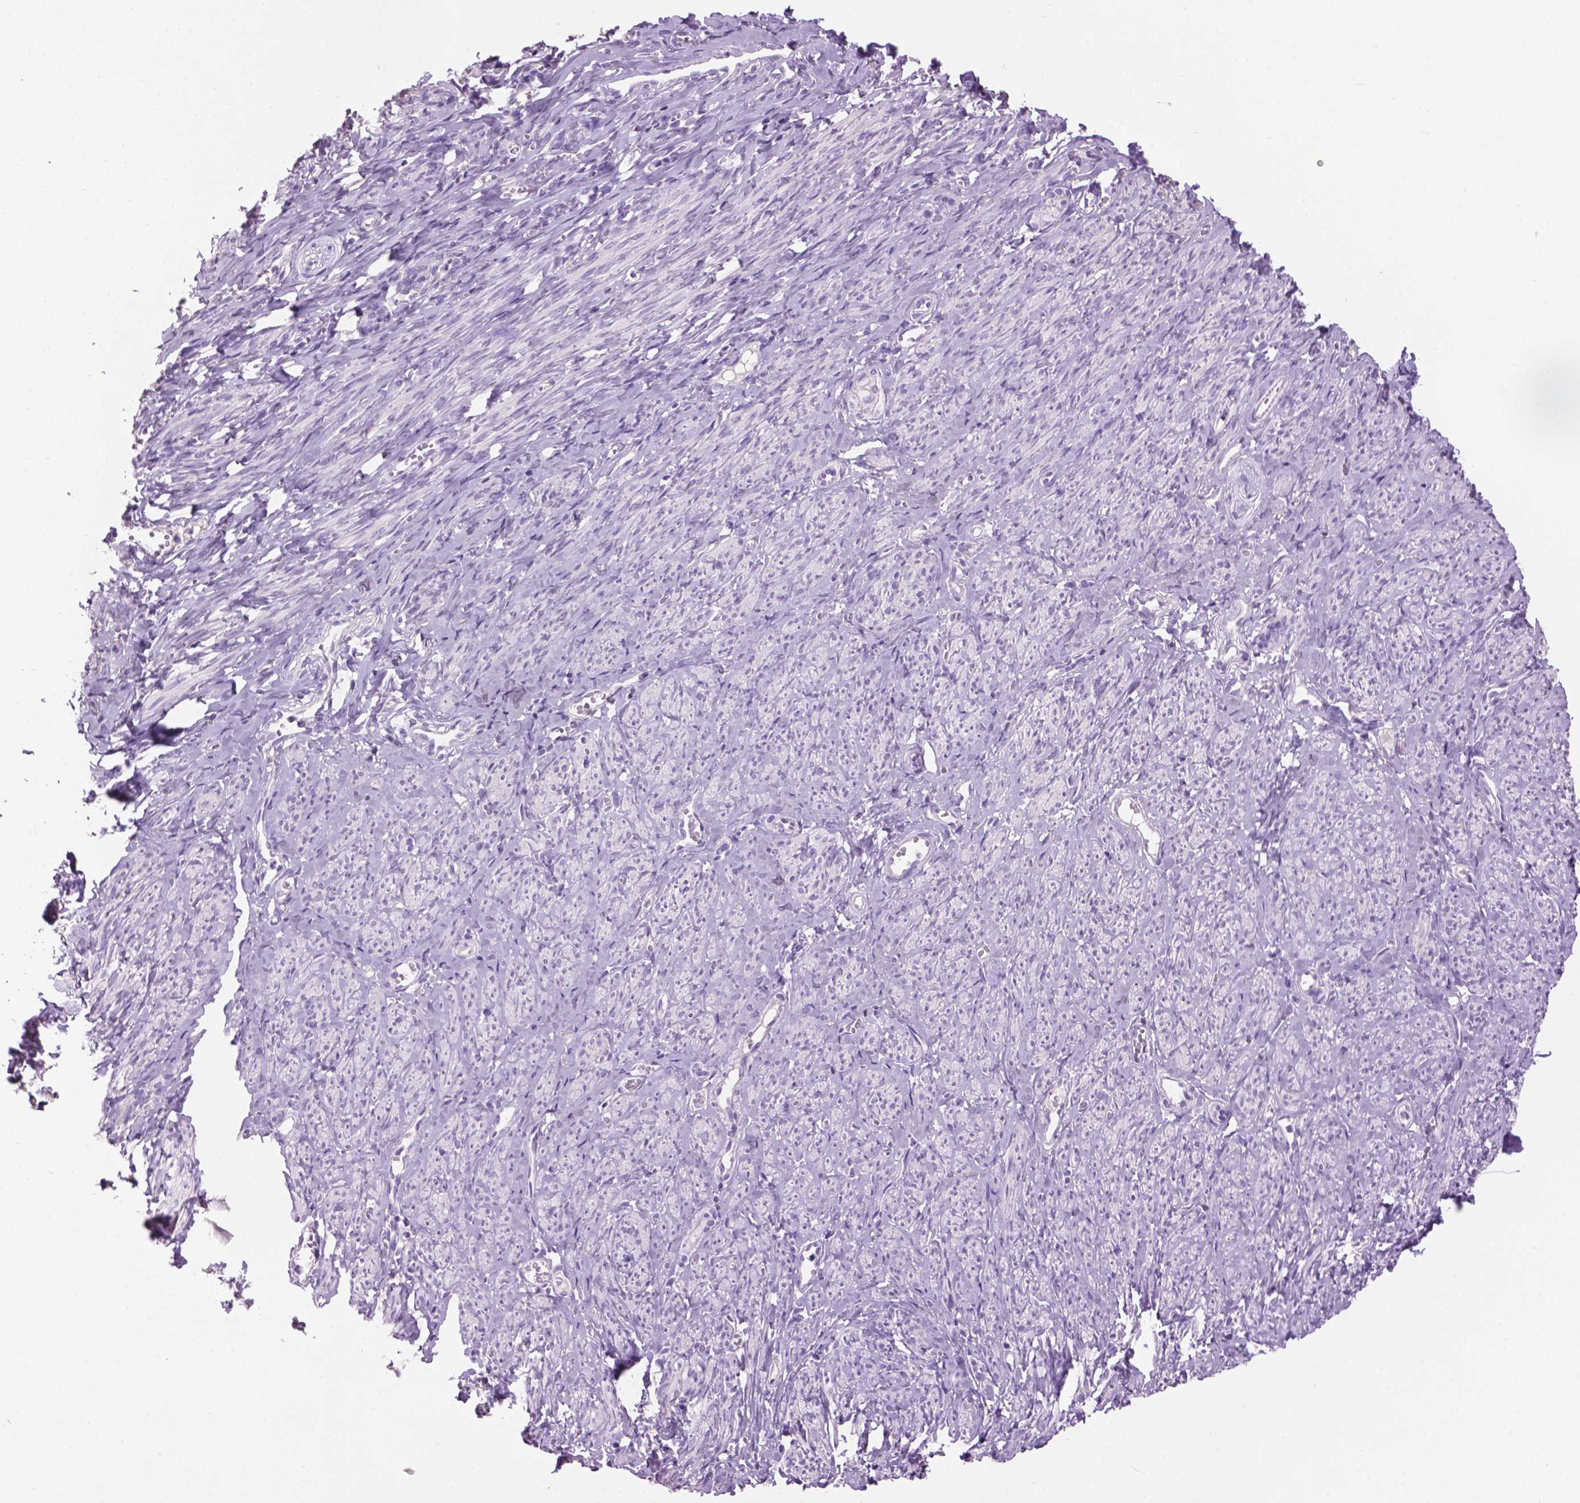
{"staining": {"intensity": "negative", "quantity": "none", "location": "none"}, "tissue": "smooth muscle", "cell_type": "Smooth muscle cells", "image_type": "normal", "snomed": [{"axis": "morphology", "description": "Normal tissue, NOS"}, {"axis": "topography", "description": "Smooth muscle"}], "caption": "Smooth muscle was stained to show a protein in brown. There is no significant positivity in smooth muscle cells. (DAB IHC, high magnification).", "gene": "CRYBA4", "patient": {"sex": "female", "age": 65}}